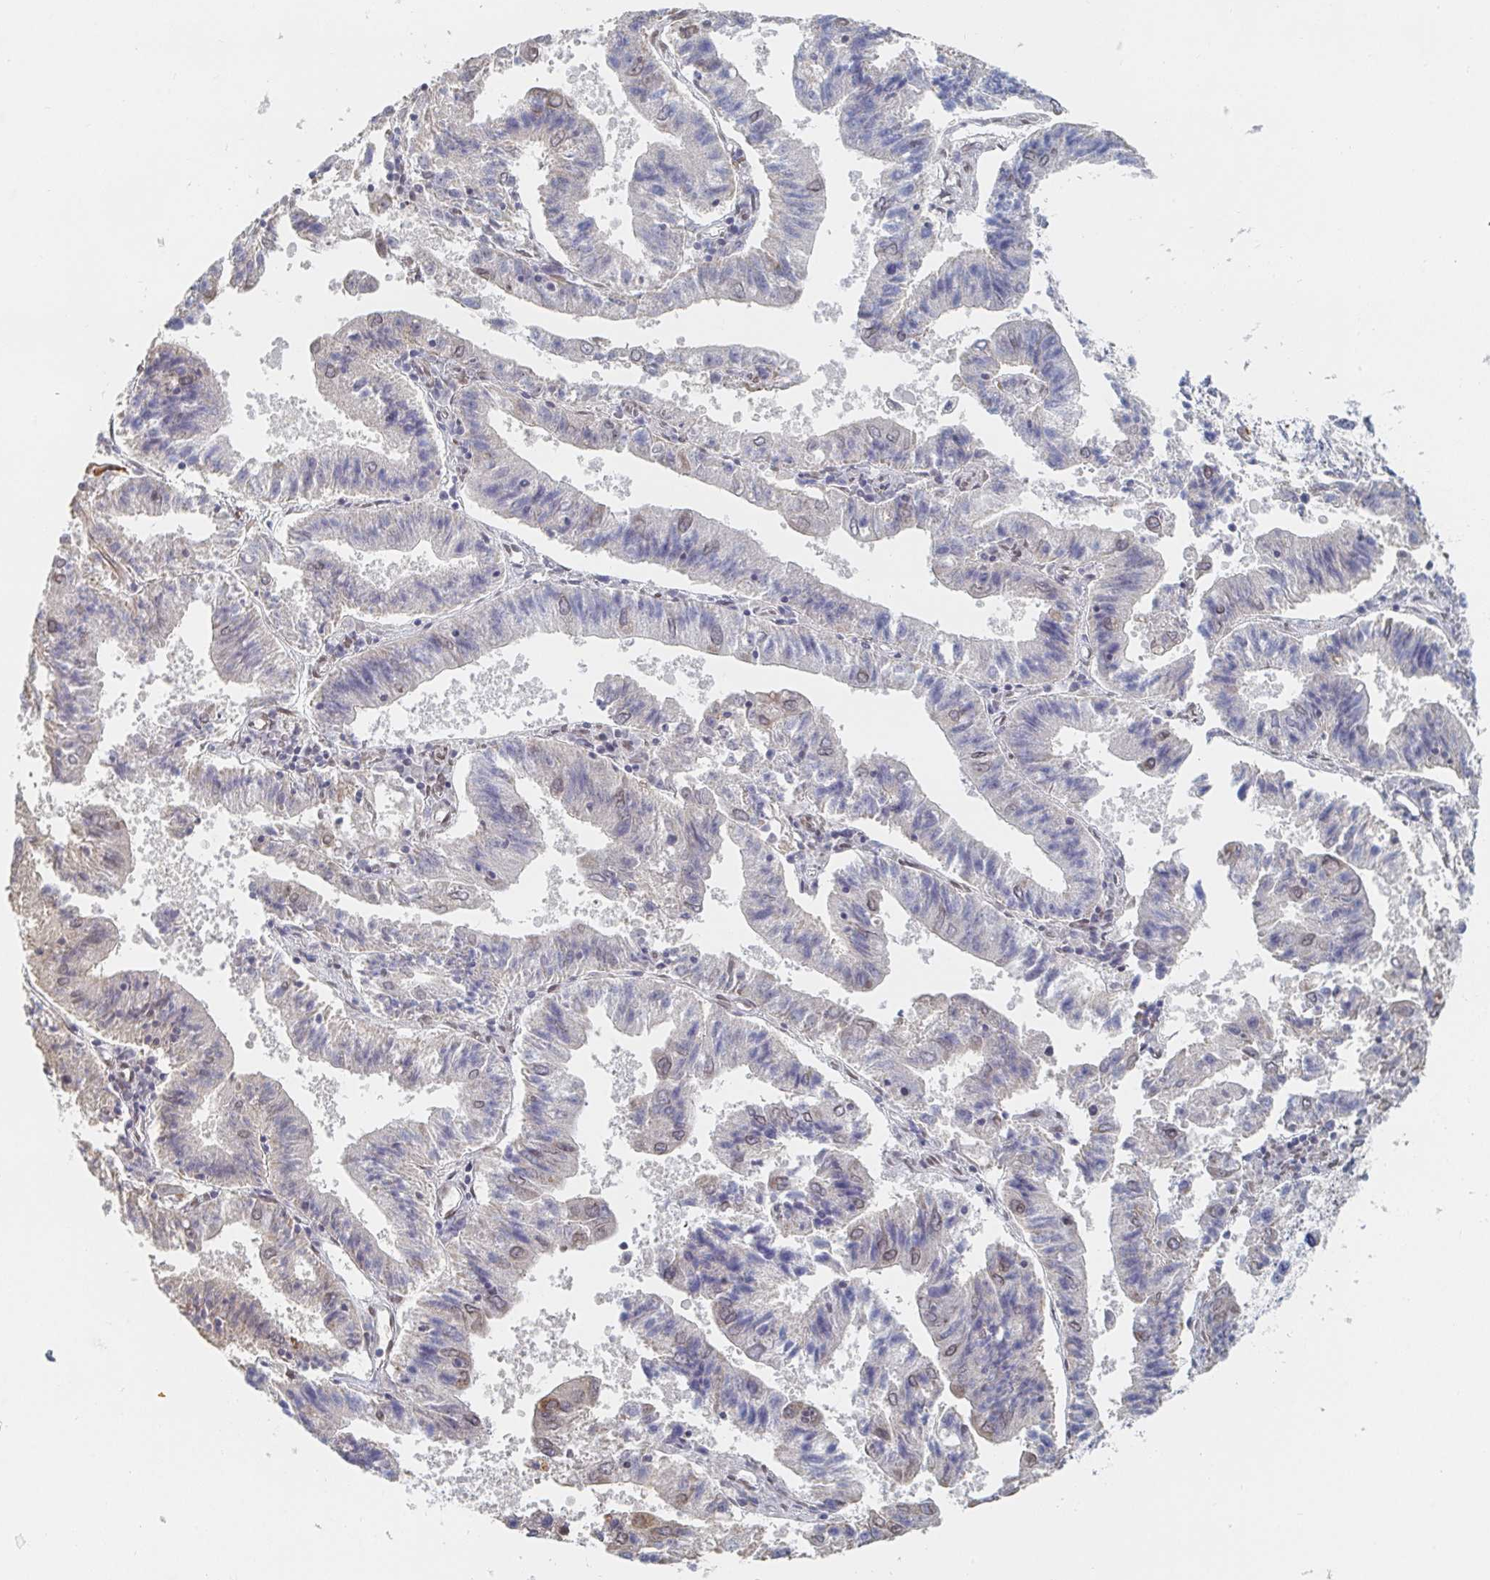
{"staining": {"intensity": "negative", "quantity": "none", "location": "none"}, "tissue": "endometrial cancer", "cell_type": "Tumor cells", "image_type": "cancer", "snomed": [{"axis": "morphology", "description": "Adenocarcinoma, NOS"}, {"axis": "topography", "description": "Endometrium"}], "caption": "An immunohistochemistry (IHC) photomicrograph of adenocarcinoma (endometrial) is shown. There is no staining in tumor cells of adenocarcinoma (endometrial).", "gene": "CHD2", "patient": {"sex": "female", "age": 82}}